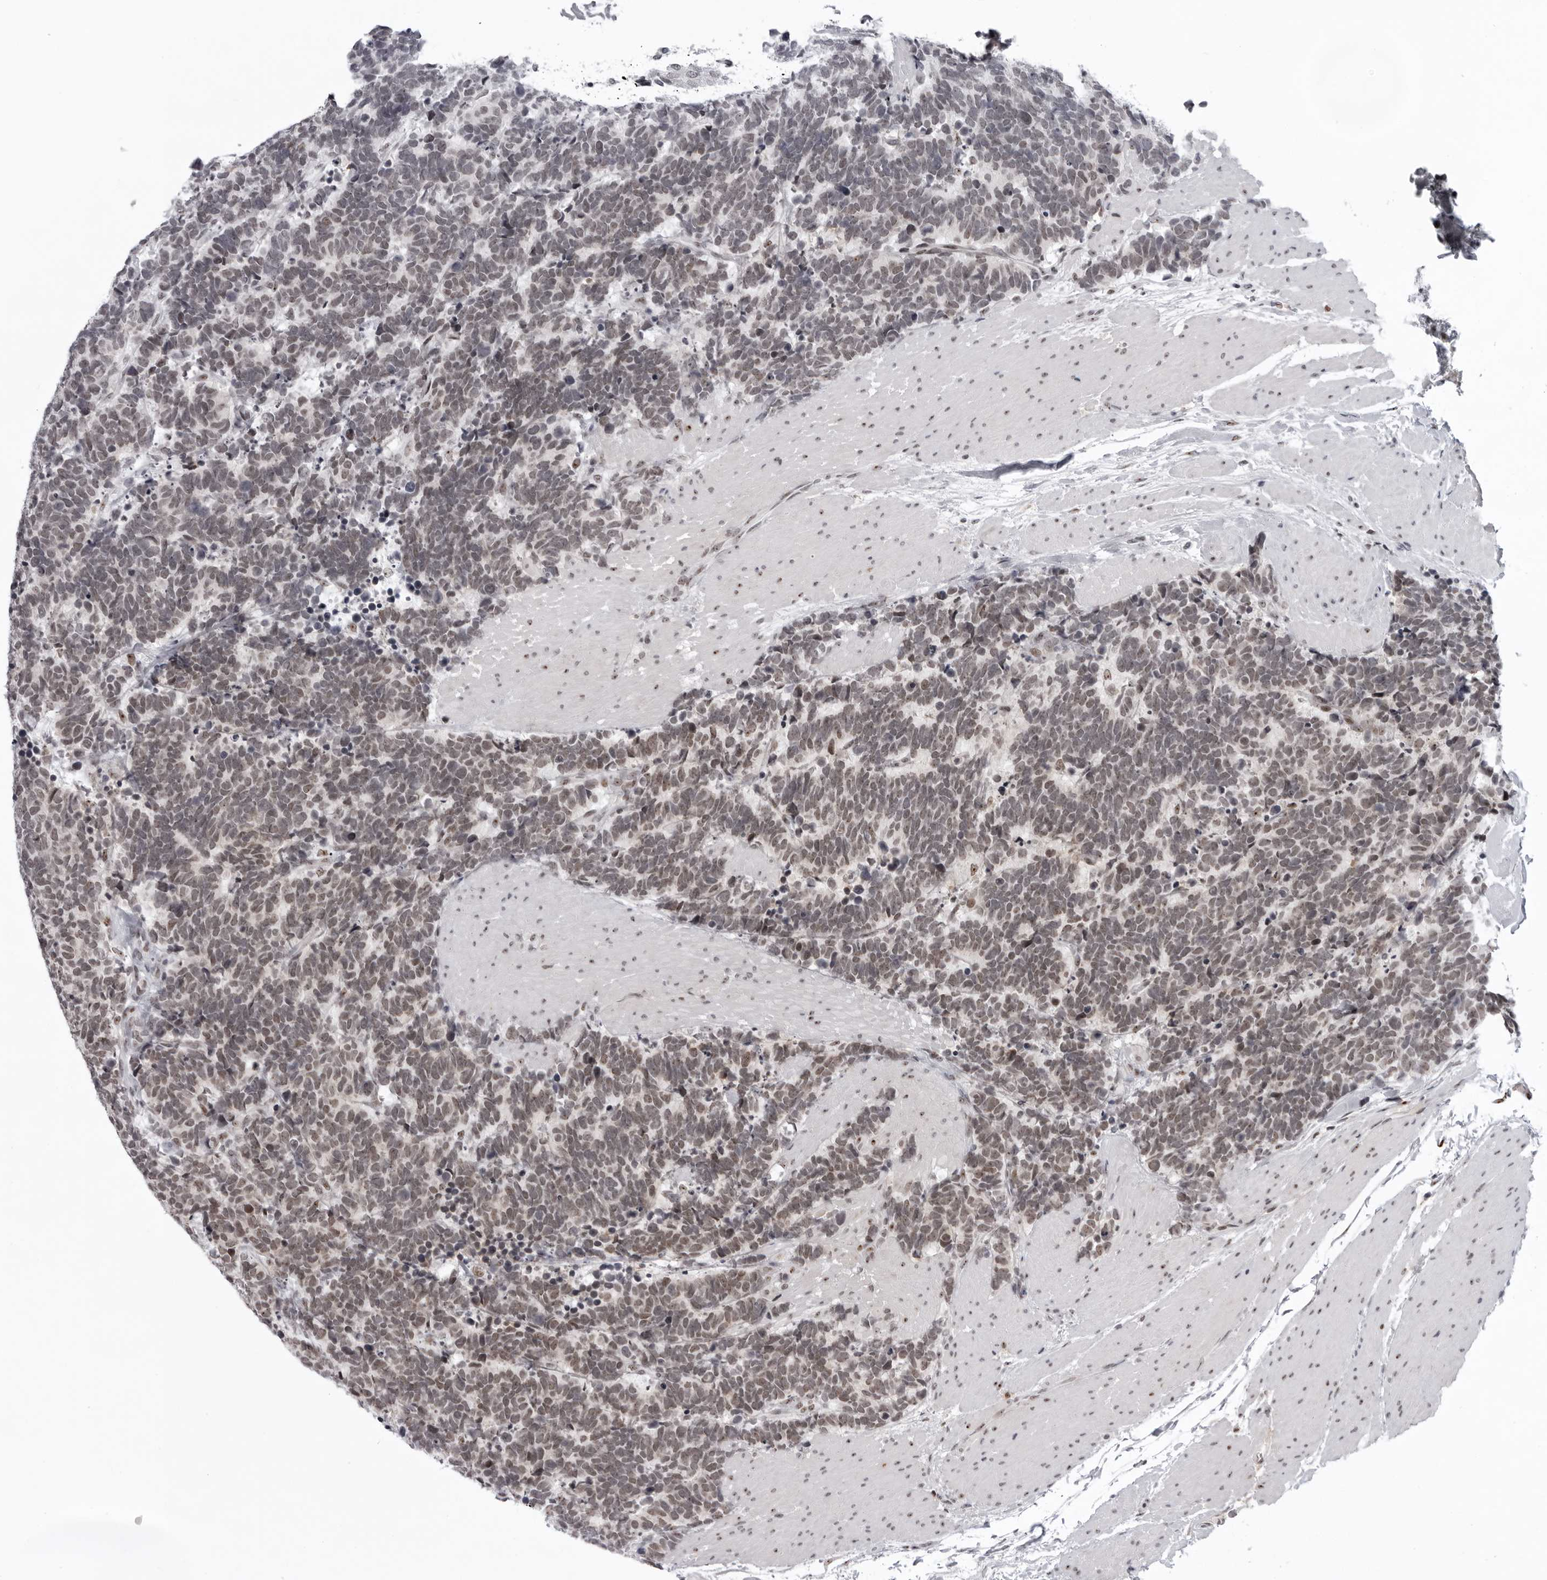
{"staining": {"intensity": "moderate", "quantity": "25%-75%", "location": "nuclear"}, "tissue": "carcinoid", "cell_type": "Tumor cells", "image_type": "cancer", "snomed": [{"axis": "morphology", "description": "Carcinoma, NOS"}, {"axis": "morphology", "description": "Carcinoid, malignant, NOS"}, {"axis": "topography", "description": "Urinary bladder"}], "caption": "Immunohistochemistry (IHC) image of neoplastic tissue: carcinoid (malignant) stained using immunohistochemistry (IHC) displays medium levels of moderate protein expression localized specifically in the nuclear of tumor cells, appearing as a nuclear brown color.", "gene": "EXOSC10", "patient": {"sex": "male", "age": 57}}